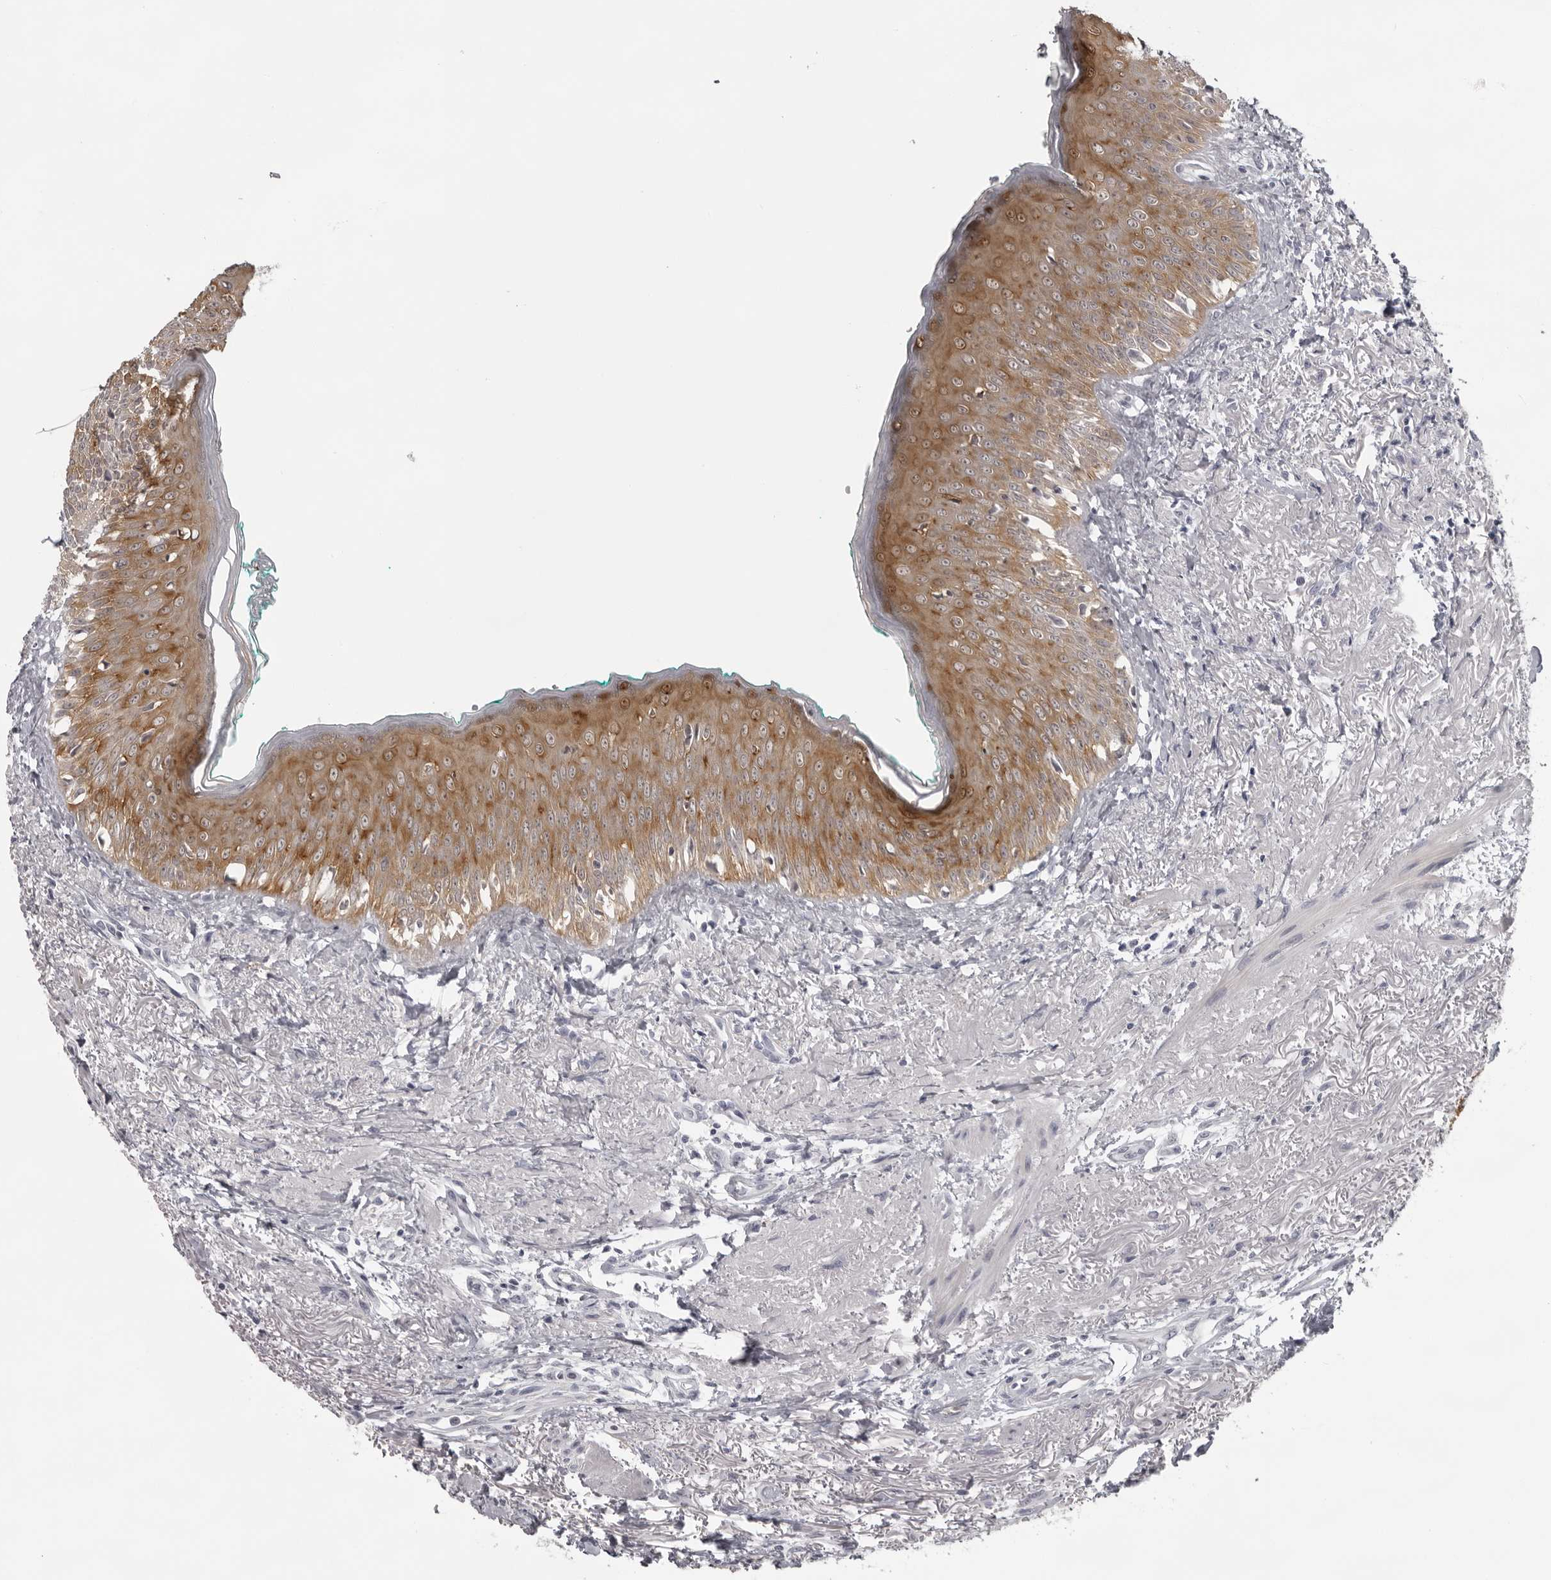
{"staining": {"intensity": "strong", "quantity": ">75%", "location": "cytoplasmic/membranous,nuclear"}, "tissue": "oral mucosa", "cell_type": "Squamous epithelial cells", "image_type": "normal", "snomed": [{"axis": "morphology", "description": "Normal tissue, NOS"}, {"axis": "topography", "description": "Oral tissue"}], "caption": "A brown stain shows strong cytoplasmic/membranous,nuclear expression of a protein in squamous epithelial cells of normal oral mucosa.", "gene": "NUDT18", "patient": {"sex": "female", "age": 70}}